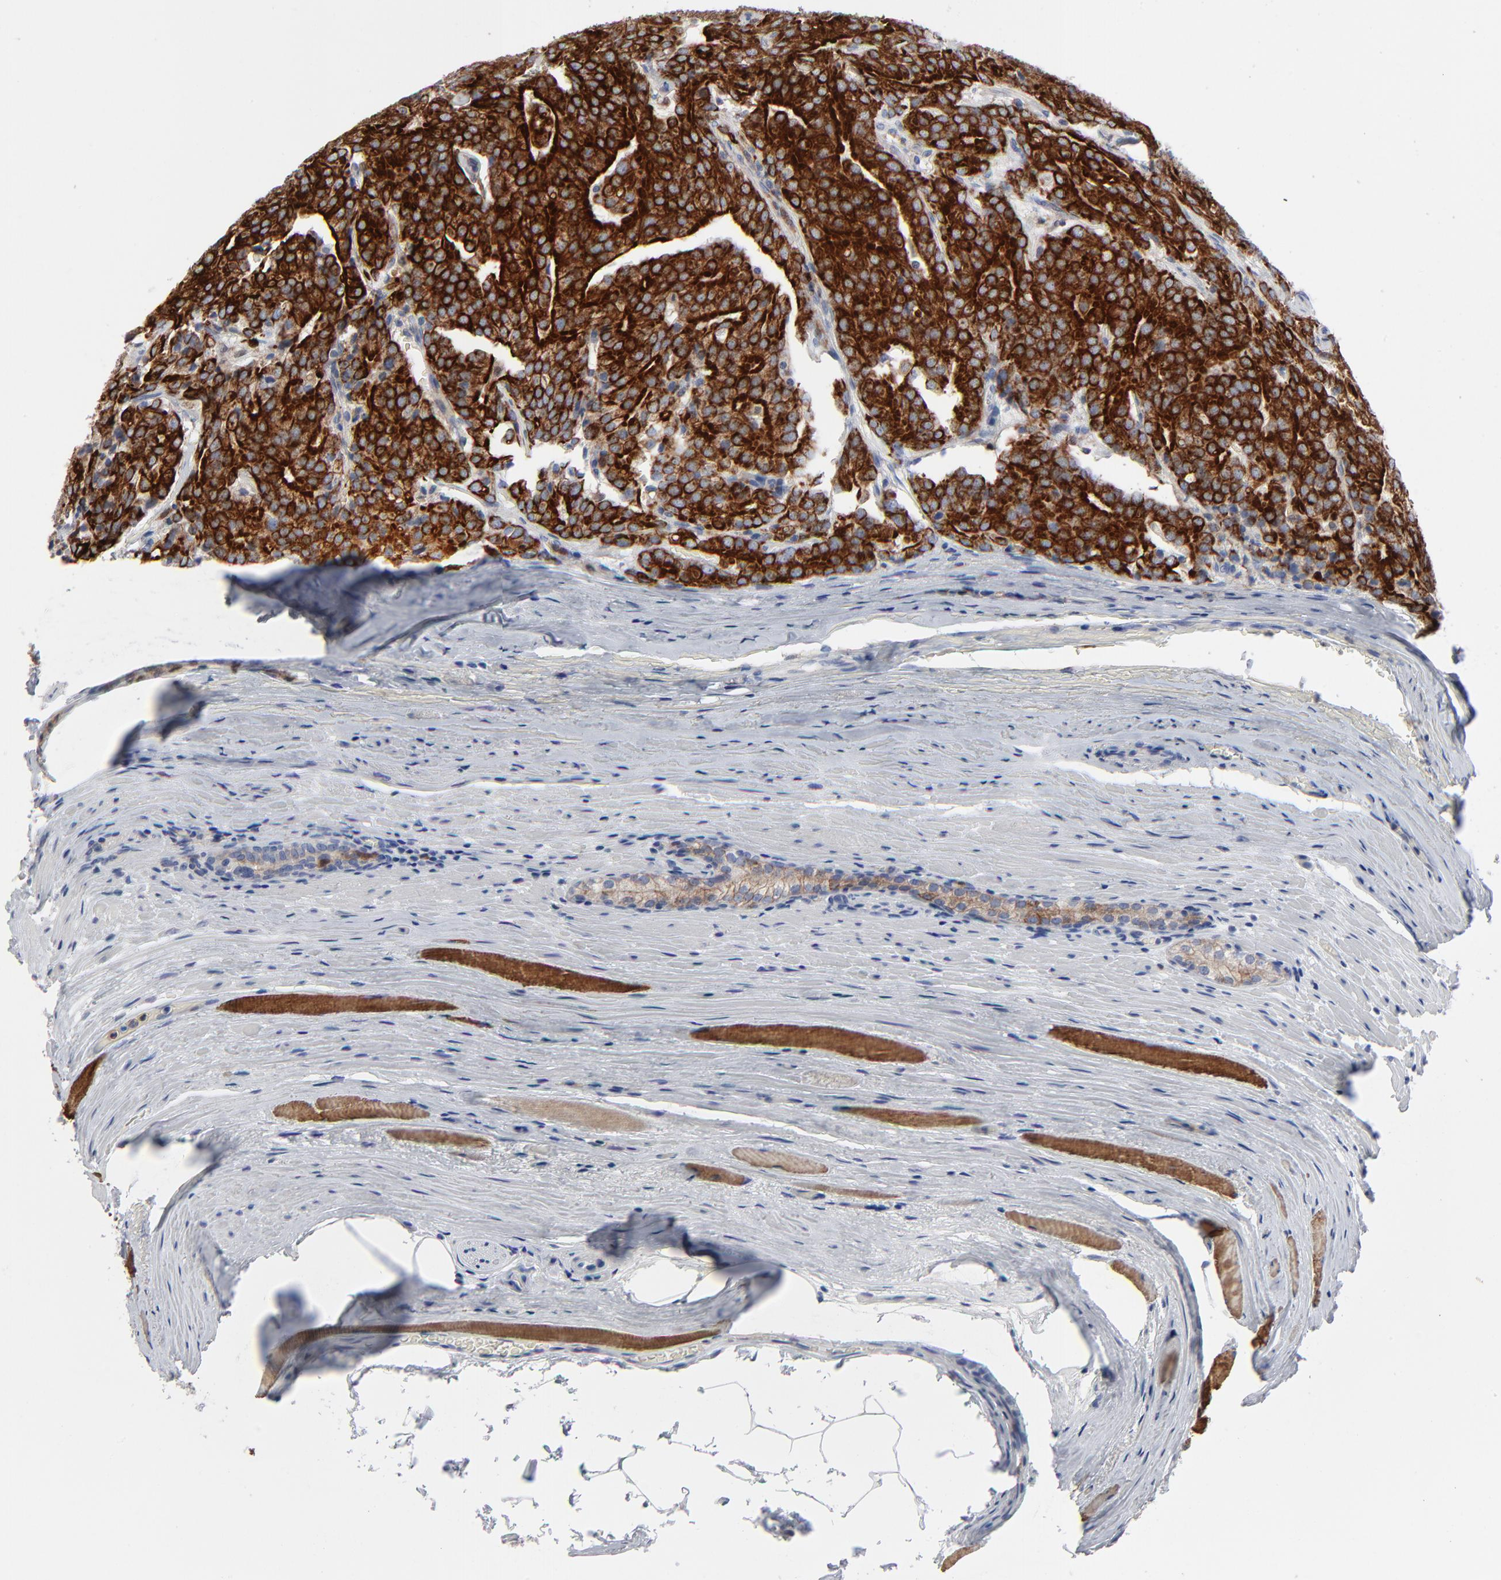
{"staining": {"intensity": "strong", "quantity": ">75%", "location": "cytoplasmic/membranous"}, "tissue": "prostate cancer", "cell_type": "Tumor cells", "image_type": "cancer", "snomed": [{"axis": "morphology", "description": "Adenocarcinoma, Medium grade"}, {"axis": "topography", "description": "Prostate"}], "caption": "Tumor cells reveal high levels of strong cytoplasmic/membranous positivity in approximately >75% of cells in human medium-grade adenocarcinoma (prostate). (DAB IHC with brightfield microscopy, high magnification).", "gene": "BID", "patient": {"sex": "male", "age": 72}}